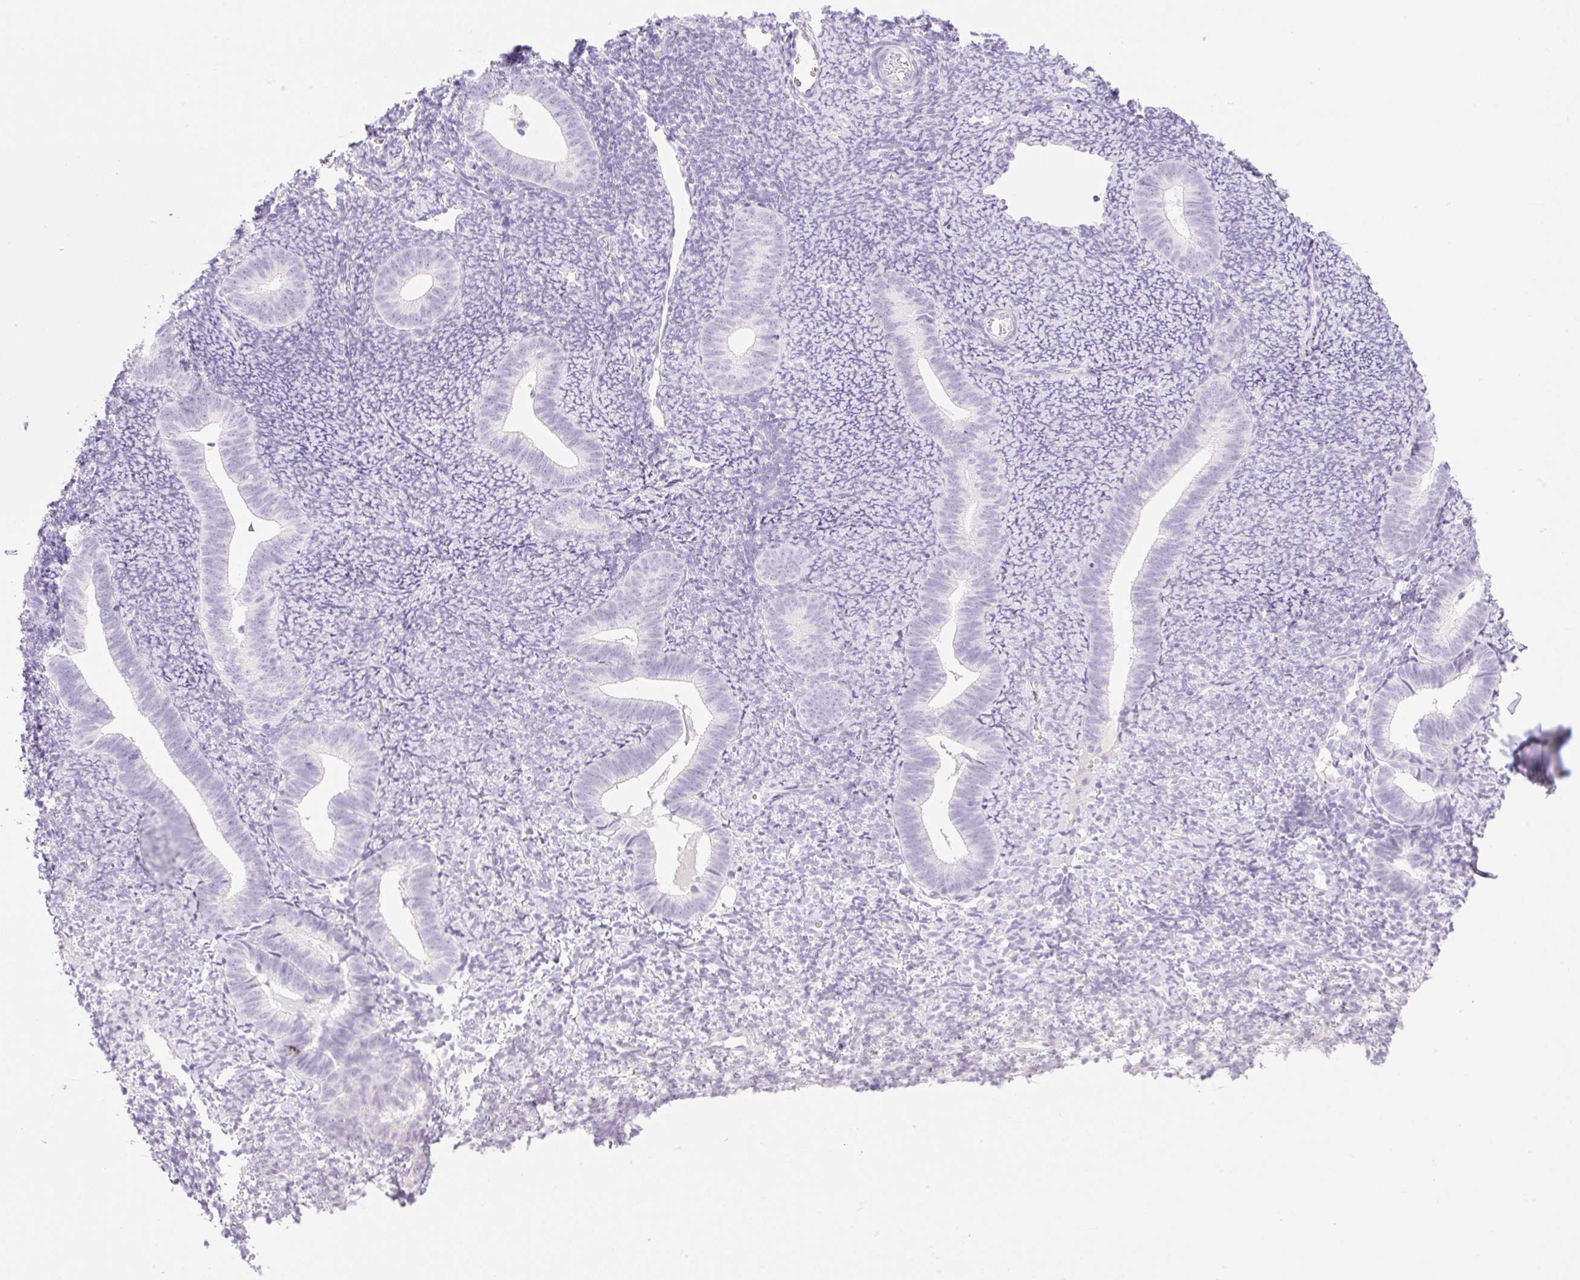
{"staining": {"intensity": "negative", "quantity": "none", "location": "none"}, "tissue": "endometrium", "cell_type": "Cells in endometrial stroma", "image_type": "normal", "snomed": [{"axis": "morphology", "description": "Normal tissue, NOS"}, {"axis": "topography", "description": "Endometrium"}], "caption": "Endometrium was stained to show a protein in brown. There is no significant staining in cells in endometrial stroma. (DAB immunohistochemistry, high magnification).", "gene": "PALM3", "patient": {"sex": "female", "age": 39}}